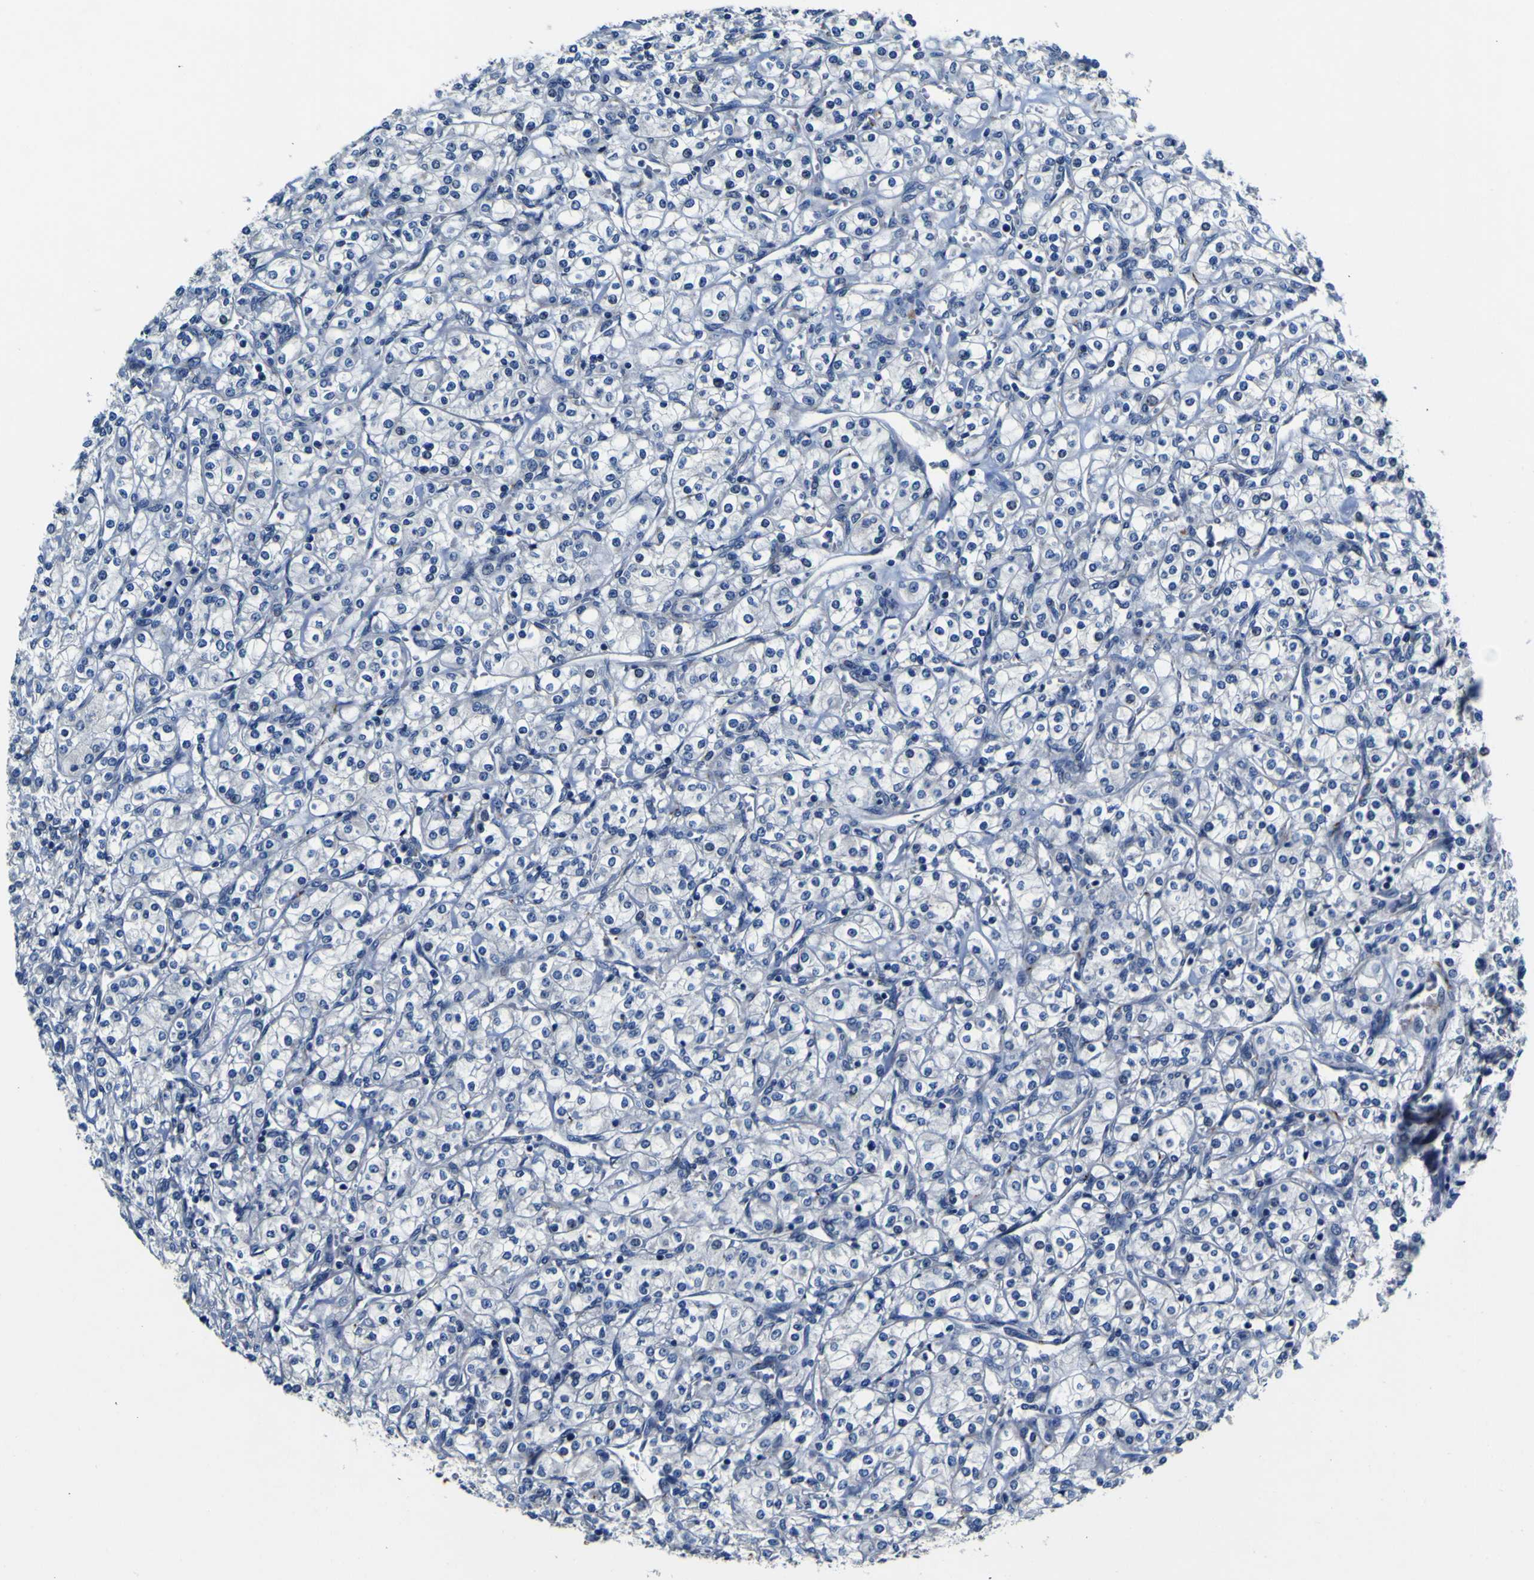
{"staining": {"intensity": "negative", "quantity": "none", "location": "none"}, "tissue": "renal cancer", "cell_type": "Tumor cells", "image_type": "cancer", "snomed": [{"axis": "morphology", "description": "Adenocarcinoma, NOS"}, {"axis": "topography", "description": "Kidney"}], "caption": "The photomicrograph demonstrates no staining of tumor cells in renal cancer. The staining is performed using DAB (3,3'-diaminobenzidine) brown chromogen with nuclei counter-stained in using hematoxylin.", "gene": "AGAP3", "patient": {"sex": "male", "age": 77}}